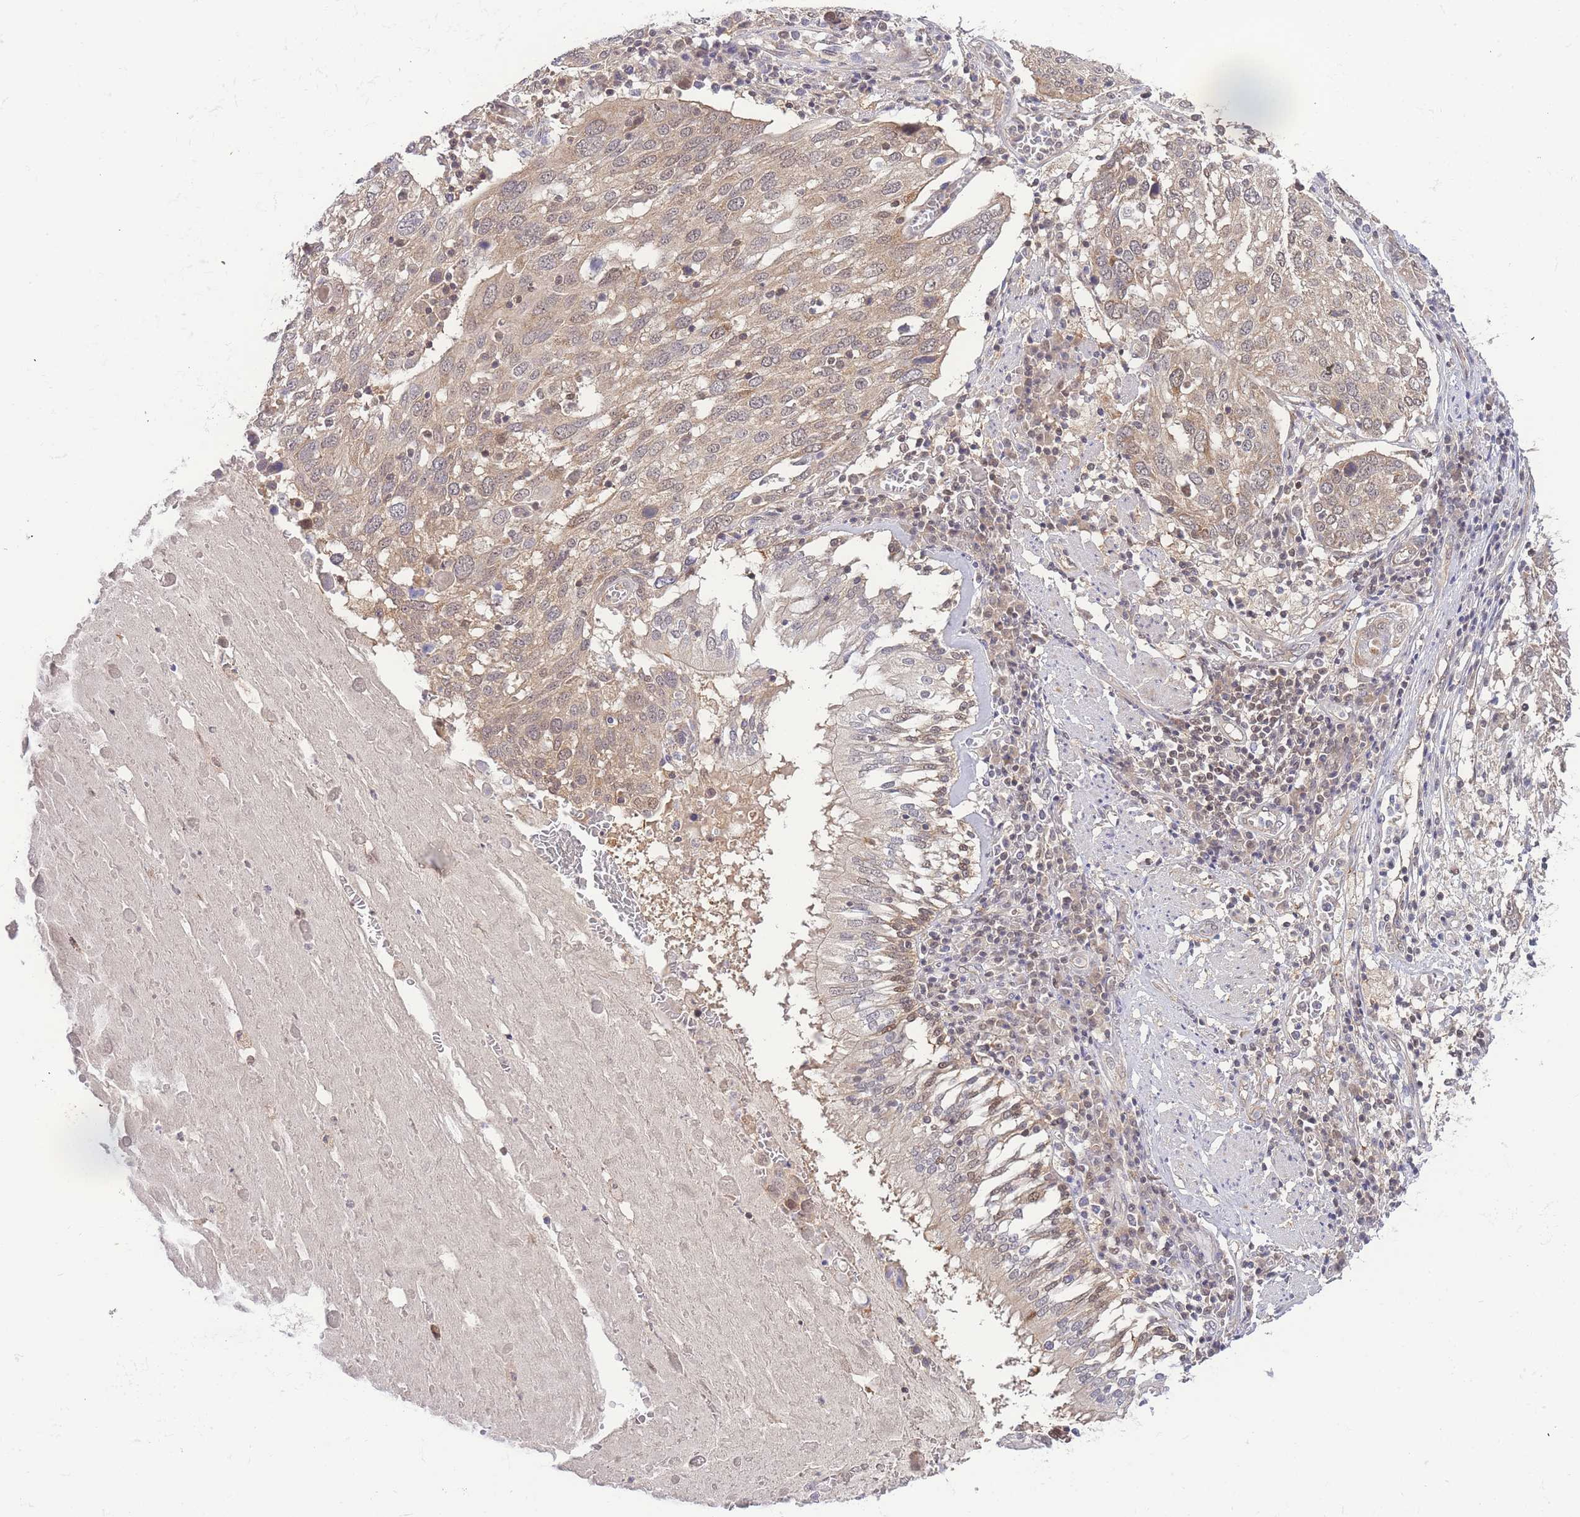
{"staining": {"intensity": "weak", "quantity": ">75%", "location": "cytoplasmic/membranous,nuclear"}, "tissue": "lung cancer", "cell_type": "Tumor cells", "image_type": "cancer", "snomed": [{"axis": "morphology", "description": "Squamous cell carcinoma, NOS"}, {"axis": "topography", "description": "Lung"}], "caption": "Protein positivity by immunohistochemistry displays weak cytoplasmic/membranous and nuclear positivity in about >75% of tumor cells in squamous cell carcinoma (lung).", "gene": "KIAA1191", "patient": {"sex": "male", "age": 65}}